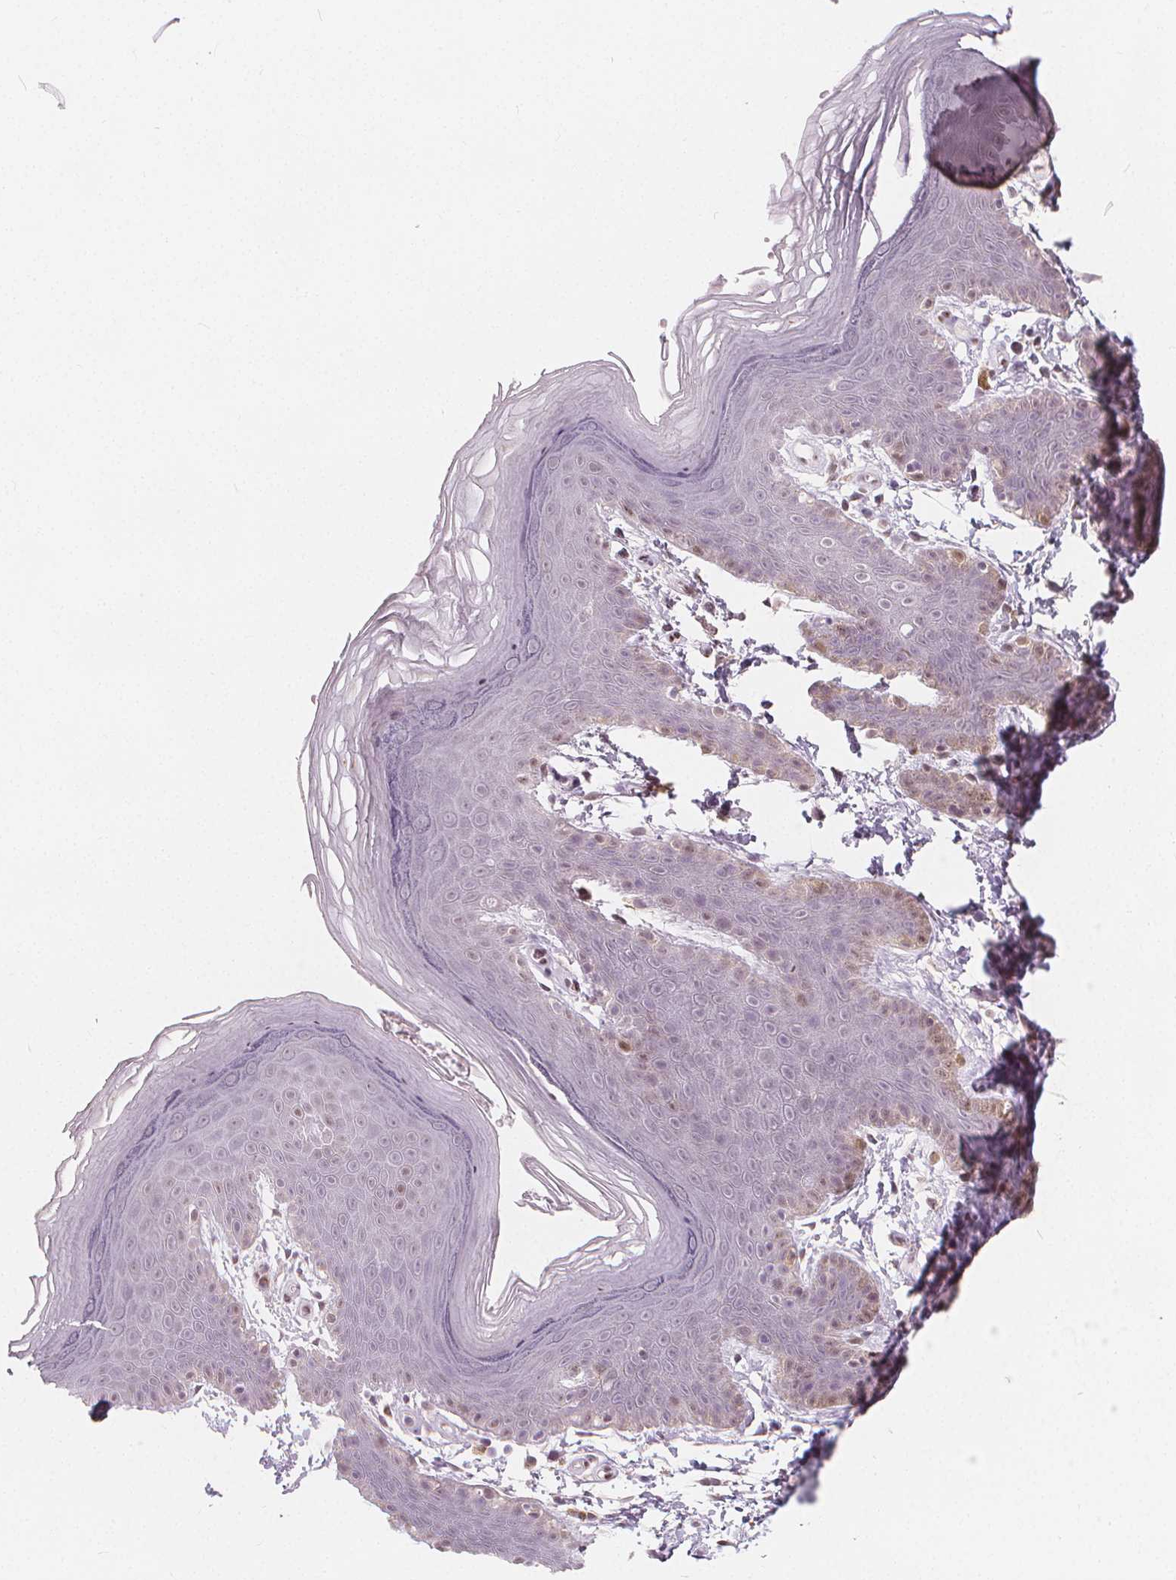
{"staining": {"intensity": "negative", "quantity": "none", "location": "none"}, "tissue": "skin", "cell_type": "Epidermal cells", "image_type": "normal", "snomed": [{"axis": "morphology", "description": "Normal tissue, NOS"}, {"axis": "topography", "description": "Anal"}], "caption": "Immunohistochemistry (IHC) histopathology image of unremarkable human skin stained for a protein (brown), which shows no expression in epidermal cells.", "gene": "DRC3", "patient": {"sex": "male", "age": 53}}